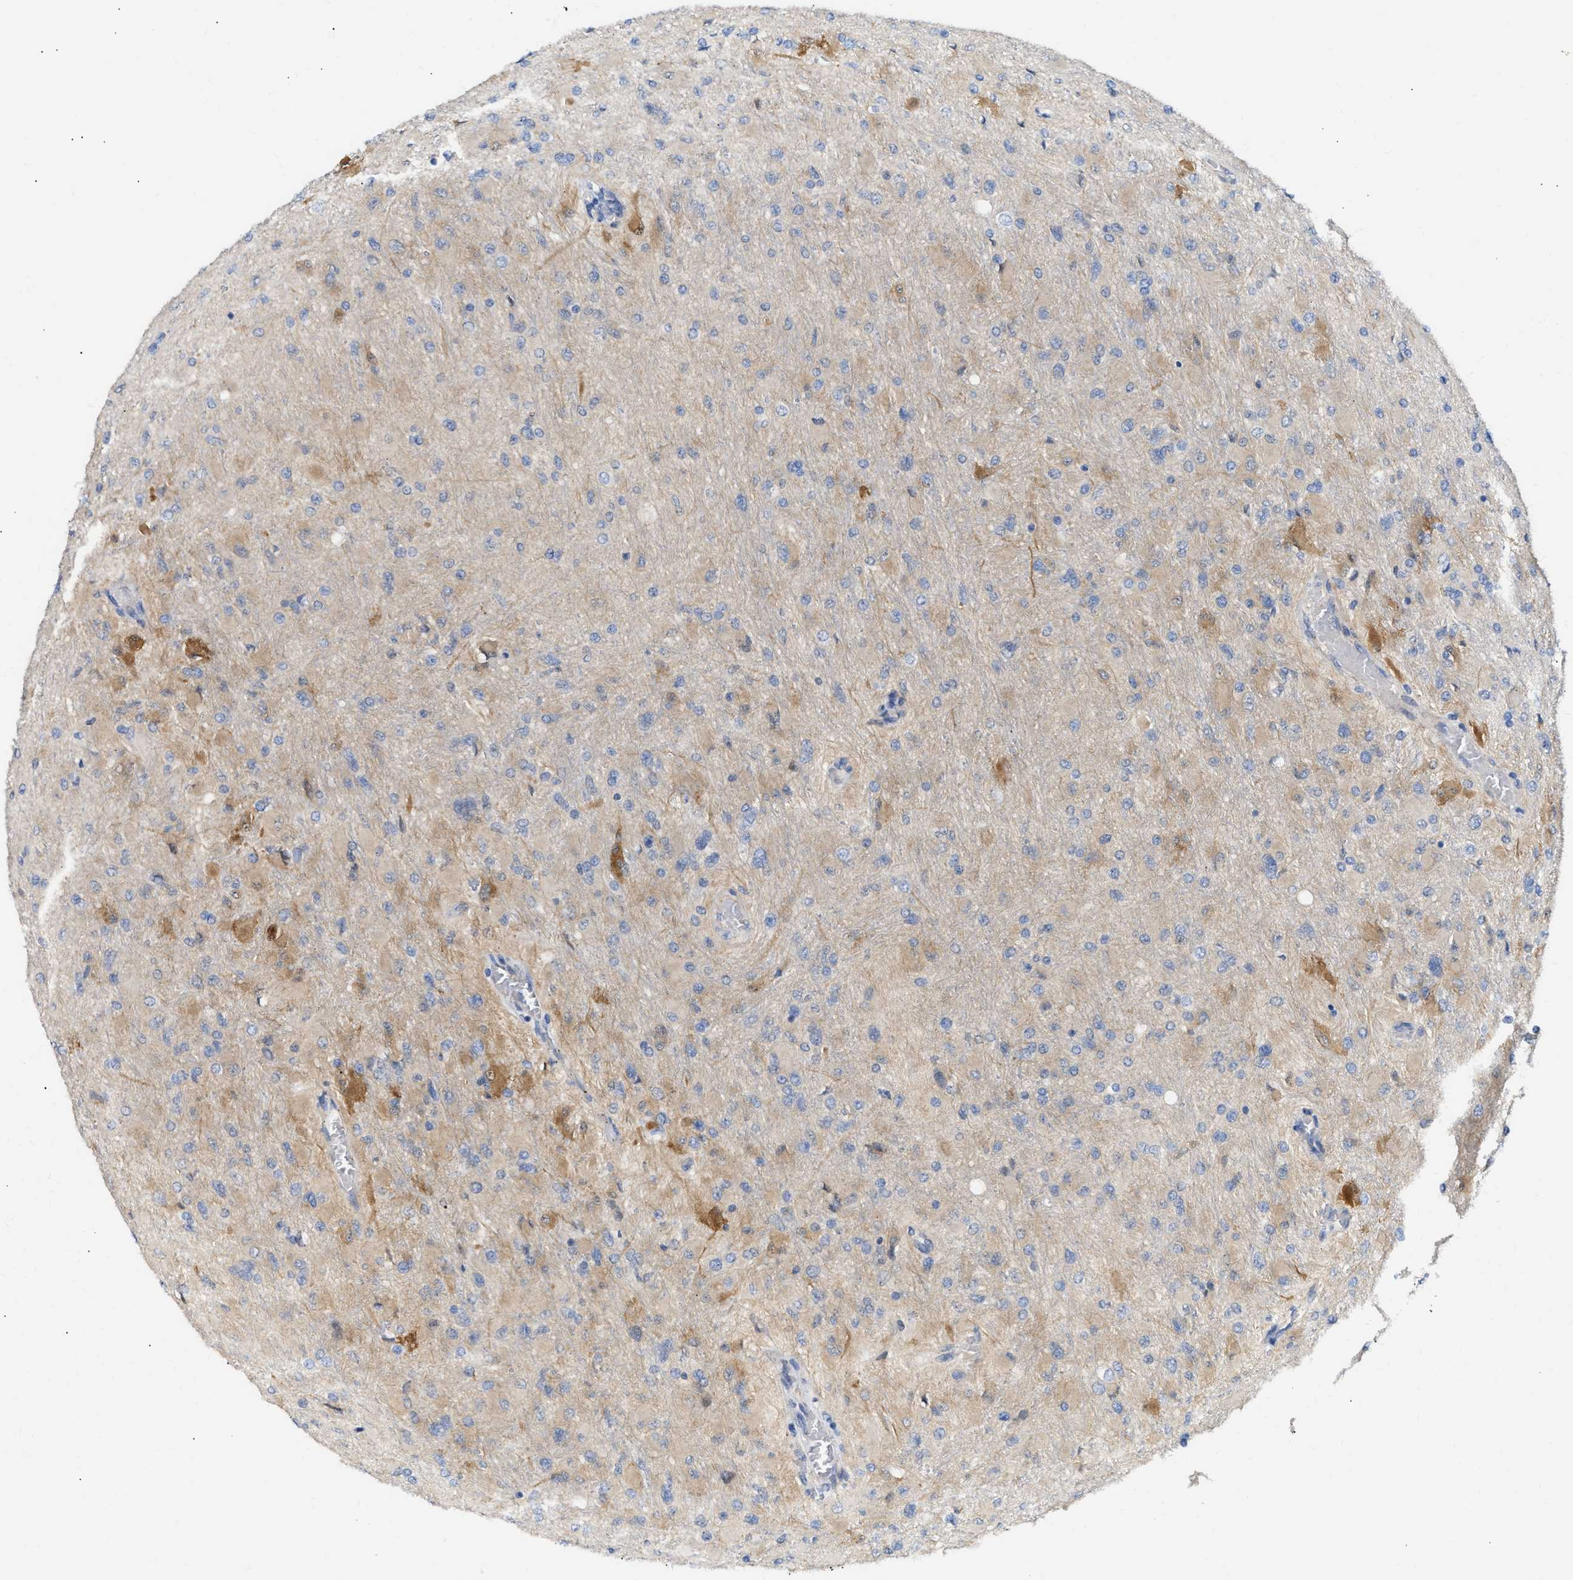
{"staining": {"intensity": "weak", "quantity": "25%-75%", "location": "cytoplasmic/membranous"}, "tissue": "glioma", "cell_type": "Tumor cells", "image_type": "cancer", "snomed": [{"axis": "morphology", "description": "Glioma, malignant, High grade"}, {"axis": "topography", "description": "Cerebral cortex"}], "caption": "Approximately 25%-75% of tumor cells in malignant glioma (high-grade) exhibit weak cytoplasmic/membranous protein positivity as visualized by brown immunohistochemical staining.", "gene": "FHL1", "patient": {"sex": "female", "age": 36}}